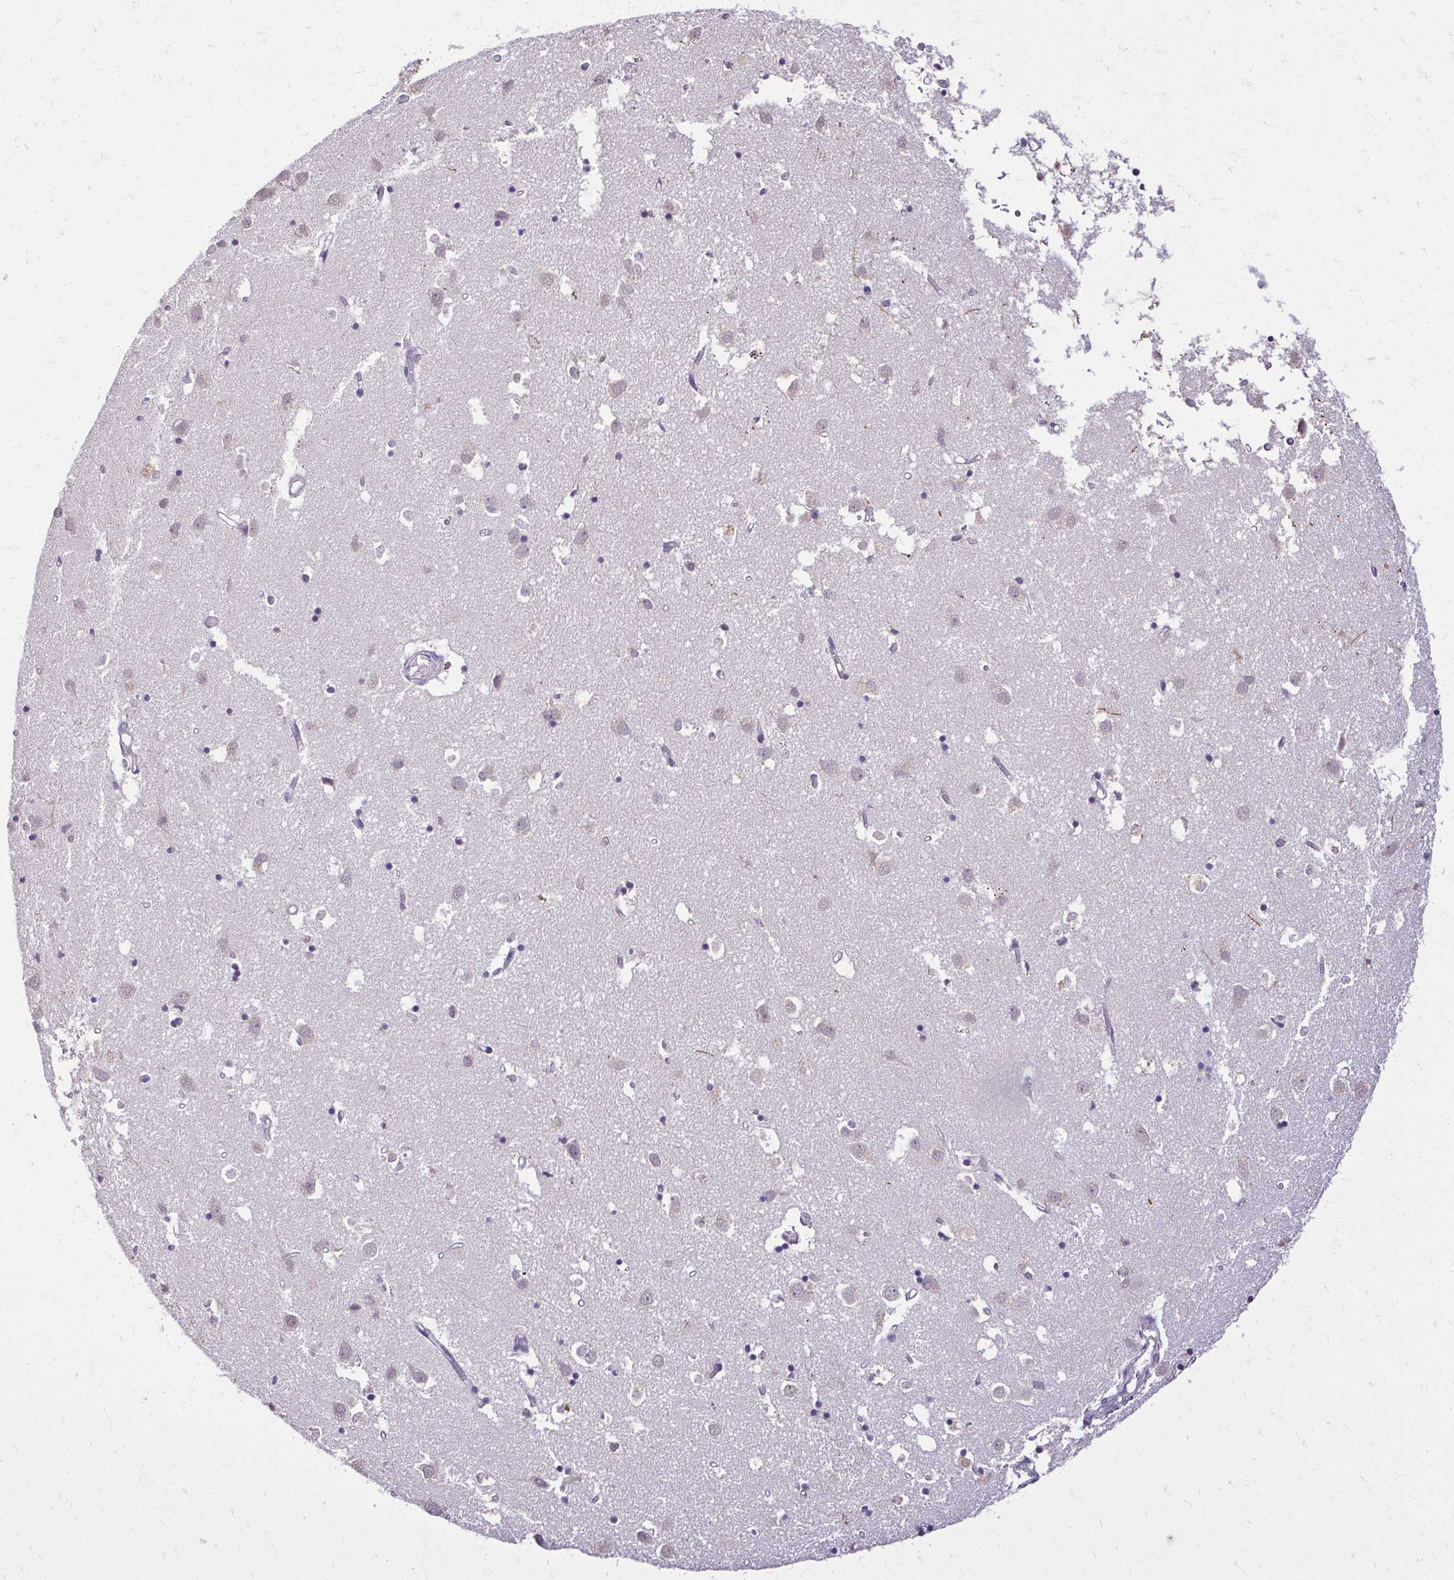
{"staining": {"intensity": "weak", "quantity": "<25%", "location": "cytoplasmic/membranous,nuclear"}, "tissue": "caudate", "cell_type": "Glial cells", "image_type": "normal", "snomed": [{"axis": "morphology", "description": "Normal tissue, NOS"}, {"axis": "topography", "description": "Lateral ventricle wall"}], "caption": "Immunohistochemistry (IHC) histopathology image of benign caudate: human caudate stained with DAB (3,3'-diaminobenzidine) displays no significant protein expression in glial cells.", "gene": "KIAA1210", "patient": {"sex": "male", "age": 70}}